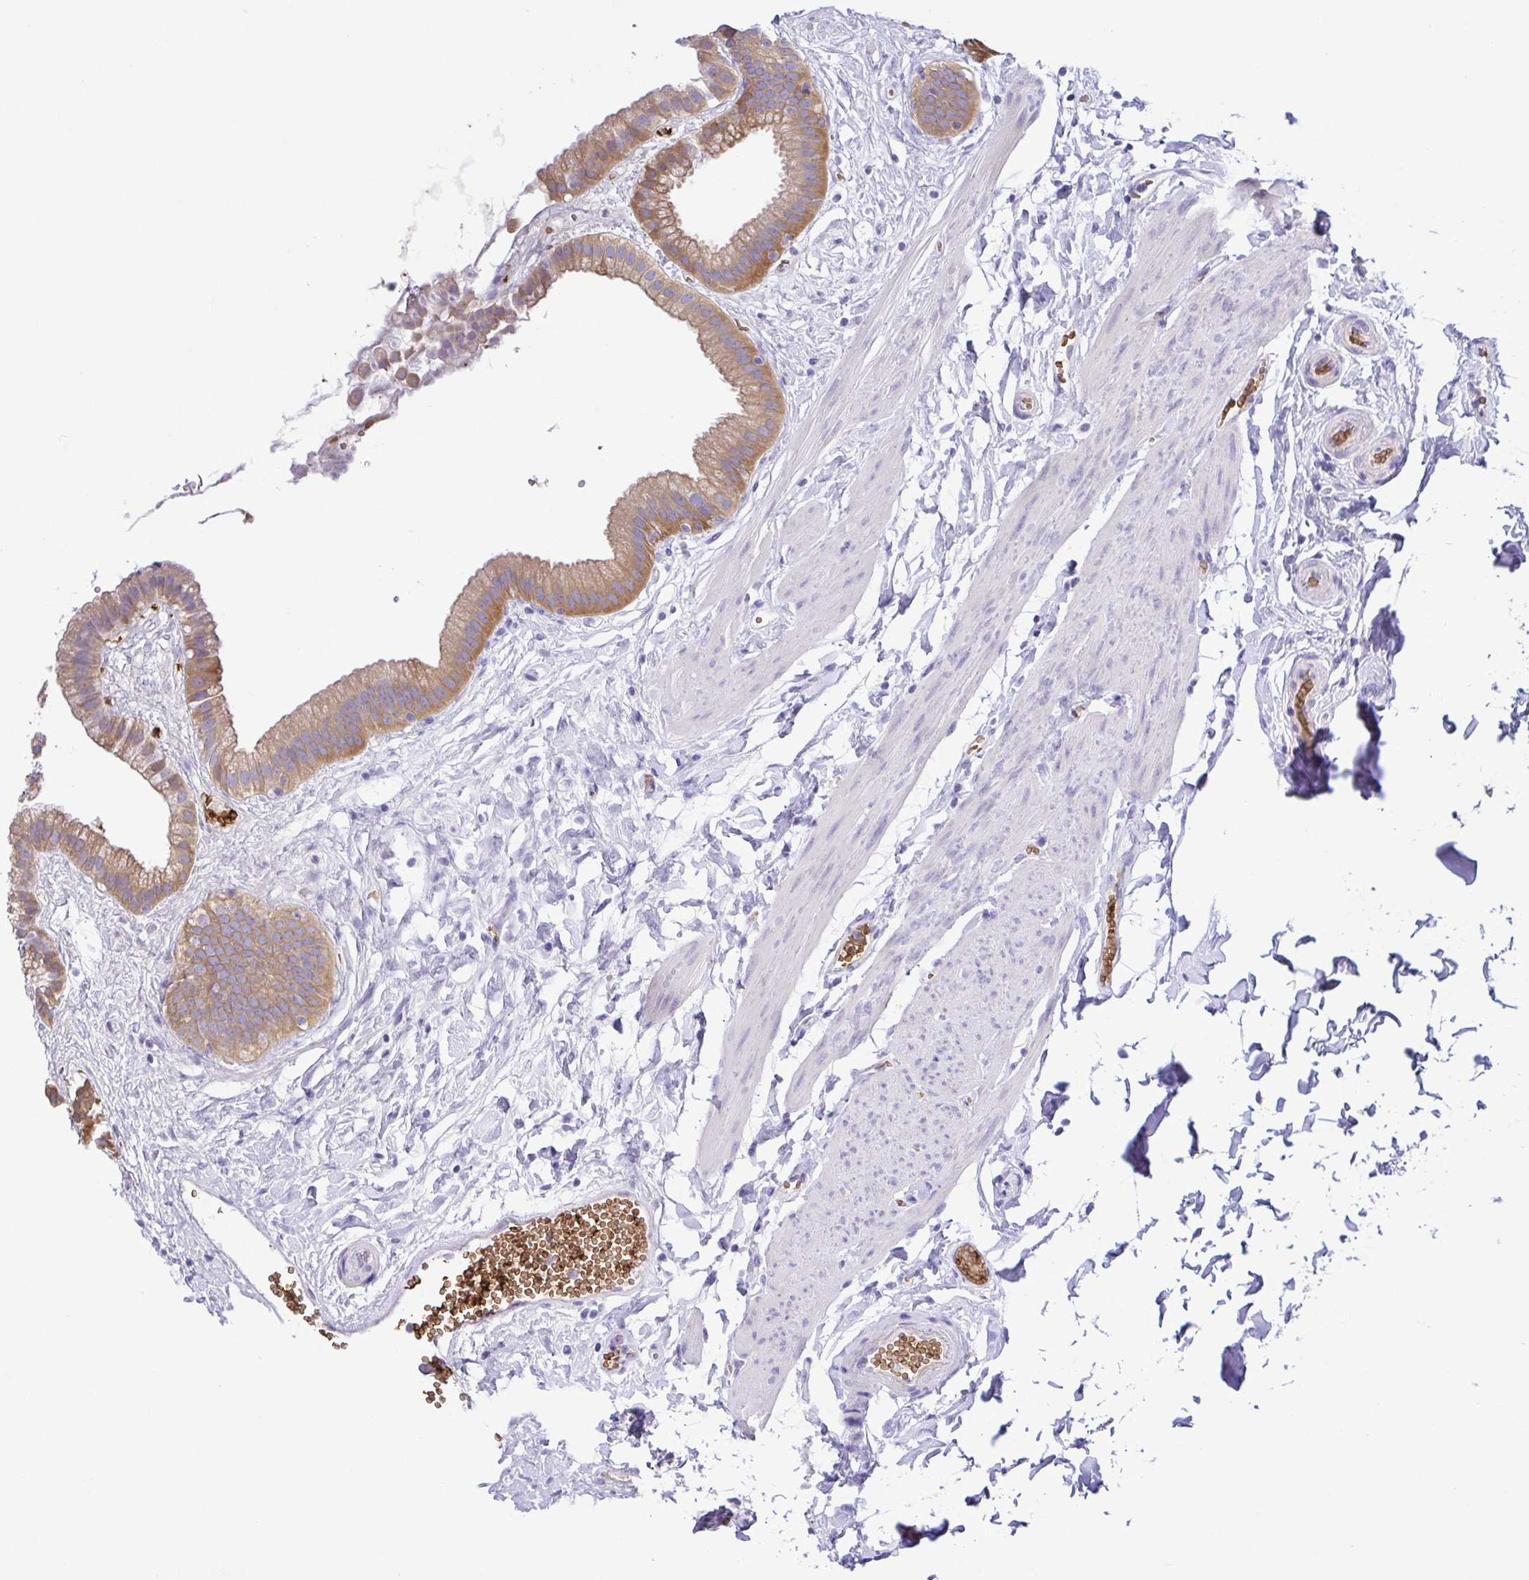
{"staining": {"intensity": "moderate", "quantity": ">75%", "location": "cytoplasmic/membranous"}, "tissue": "gallbladder", "cell_type": "Glandular cells", "image_type": "normal", "snomed": [{"axis": "morphology", "description": "Normal tissue, NOS"}, {"axis": "topography", "description": "Gallbladder"}], "caption": "Gallbladder was stained to show a protein in brown. There is medium levels of moderate cytoplasmic/membranous positivity in approximately >75% of glandular cells.", "gene": "EPB42", "patient": {"sex": "female", "age": 63}}